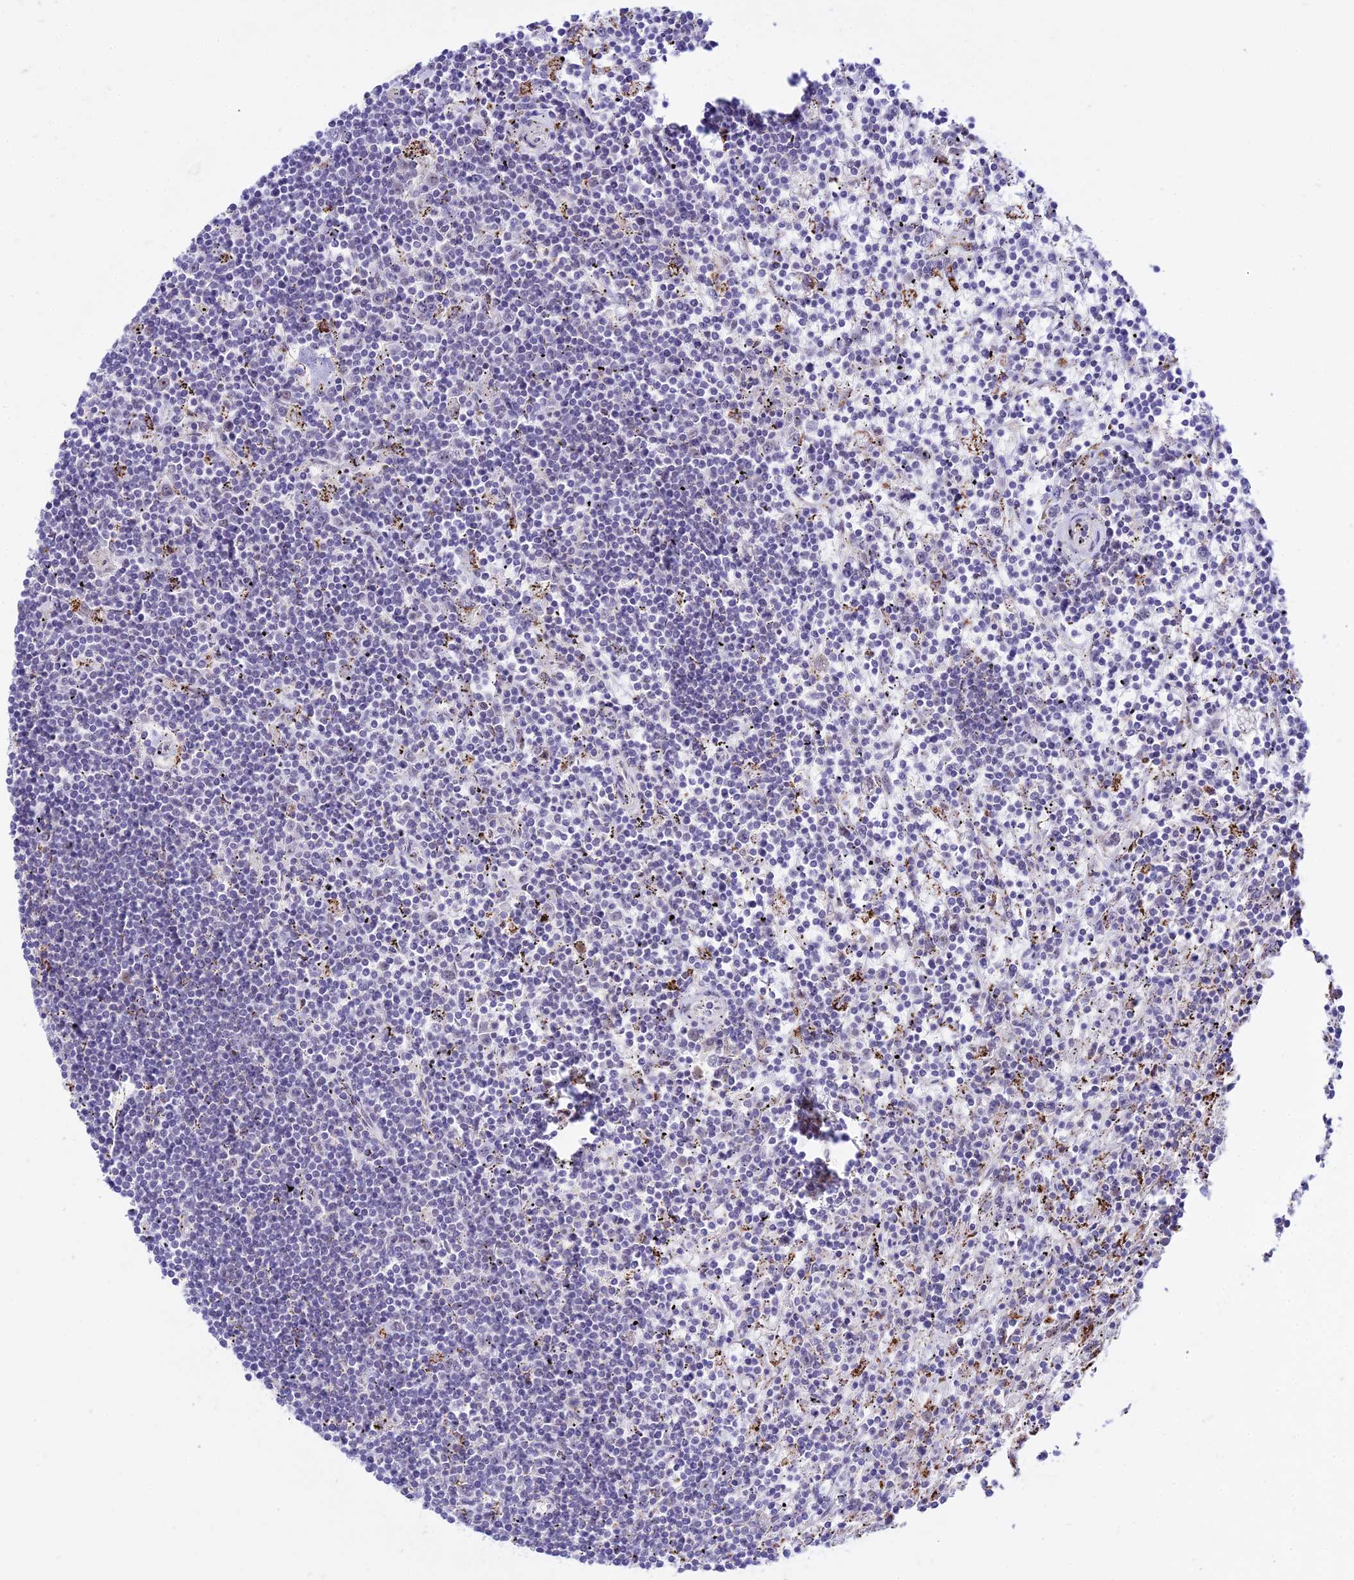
{"staining": {"intensity": "negative", "quantity": "none", "location": "none"}, "tissue": "lymphoma", "cell_type": "Tumor cells", "image_type": "cancer", "snomed": [{"axis": "morphology", "description": "Malignant lymphoma, non-Hodgkin's type, Low grade"}, {"axis": "topography", "description": "Spleen"}], "caption": "The histopathology image exhibits no staining of tumor cells in lymphoma.", "gene": "C6orf163", "patient": {"sex": "male", "age": 76}}